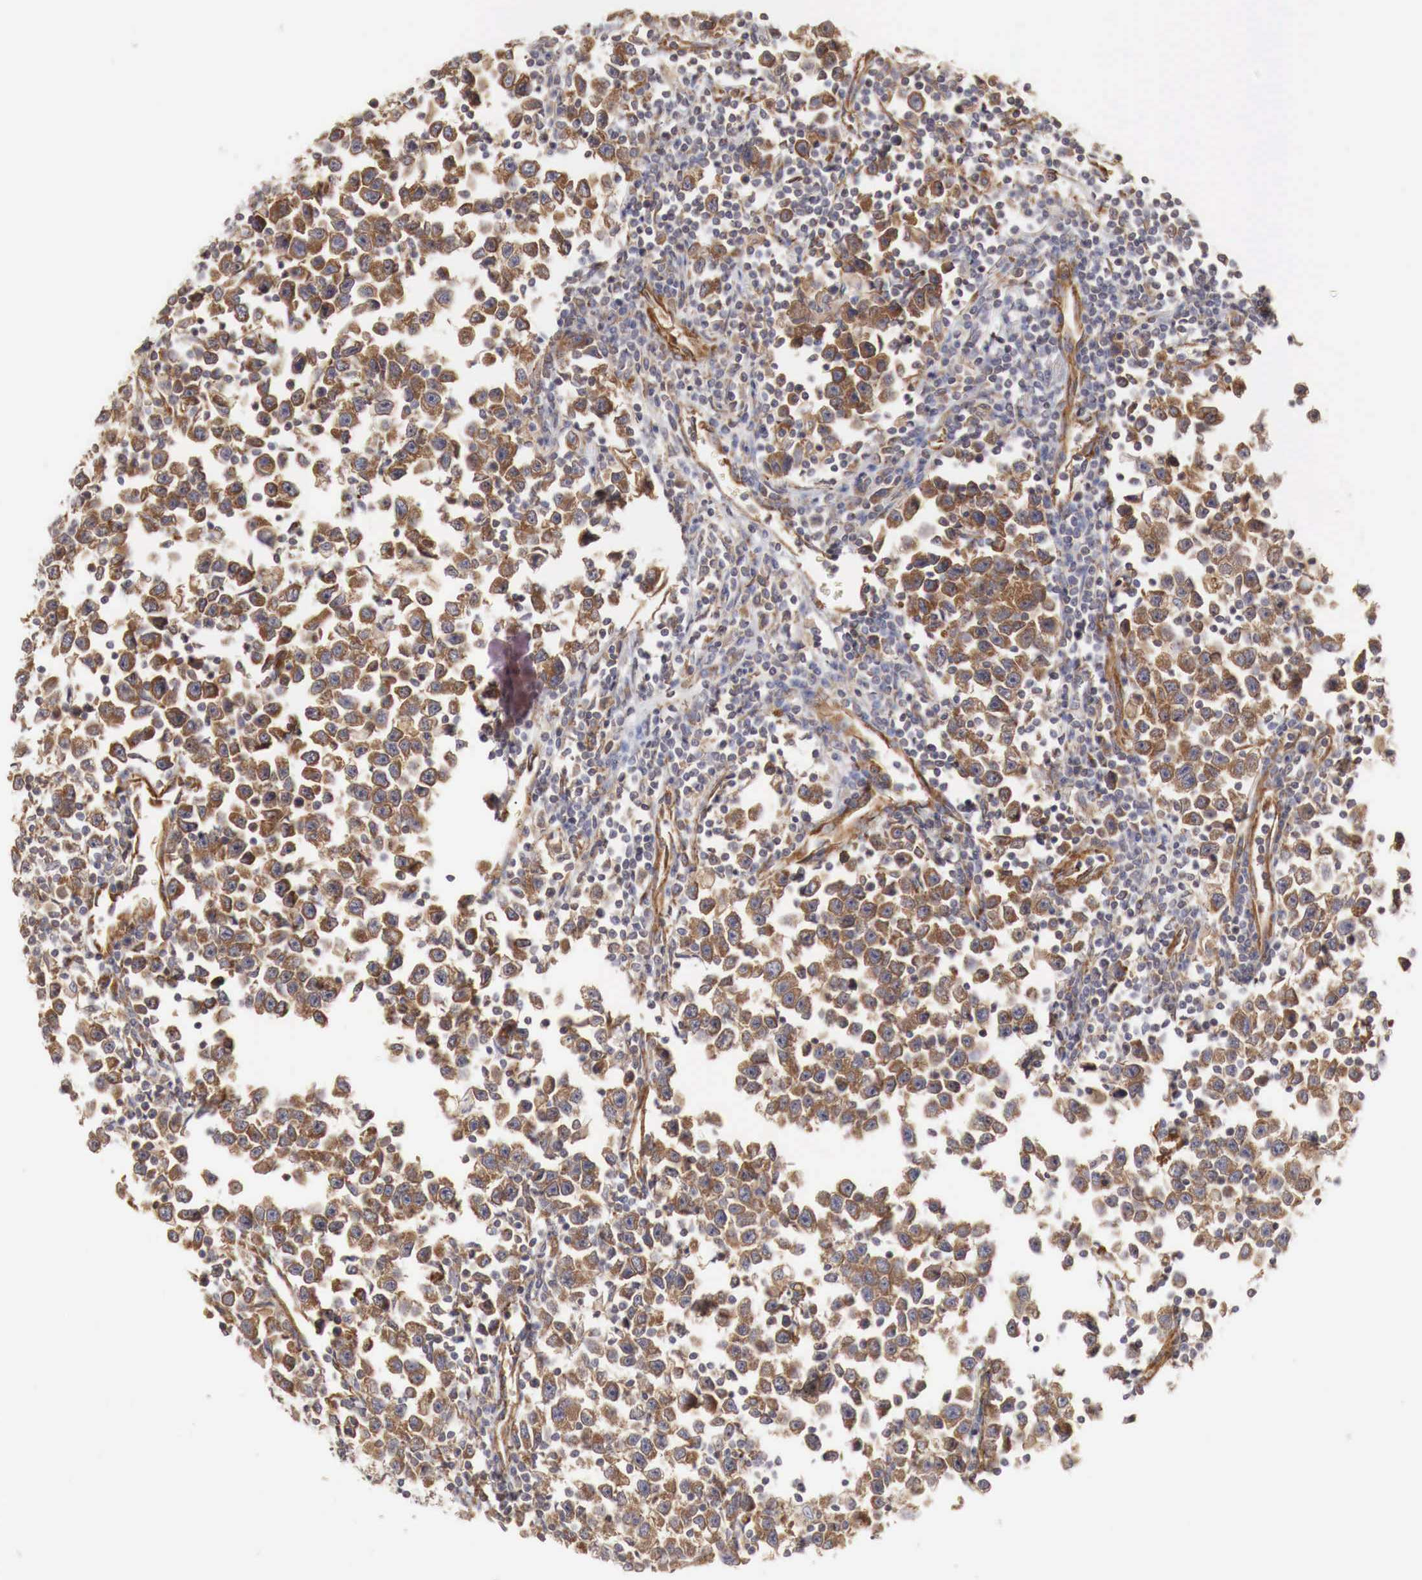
{"staining": {"intensity": "moderate", "quantity": ">75%", "location": "cytoplasmic/membranous"}, "tissue": "testis cancer", "cell_type": "Tumor cells", "image_type": "cancer", "snomed": [{"axis": "morphology", "description": "Seminoma, NOS"}, {"axis": "topography", "description": "Testis"}], "caption": "Moderate cytoplasmic/membranous positivity for a protein is identified in about >75% of tumor cells of seminoma (testis) using immunohistochemistry (IHC).", "gene": "ARMCX4", "patient": {"sex": "male", "age": 43}}